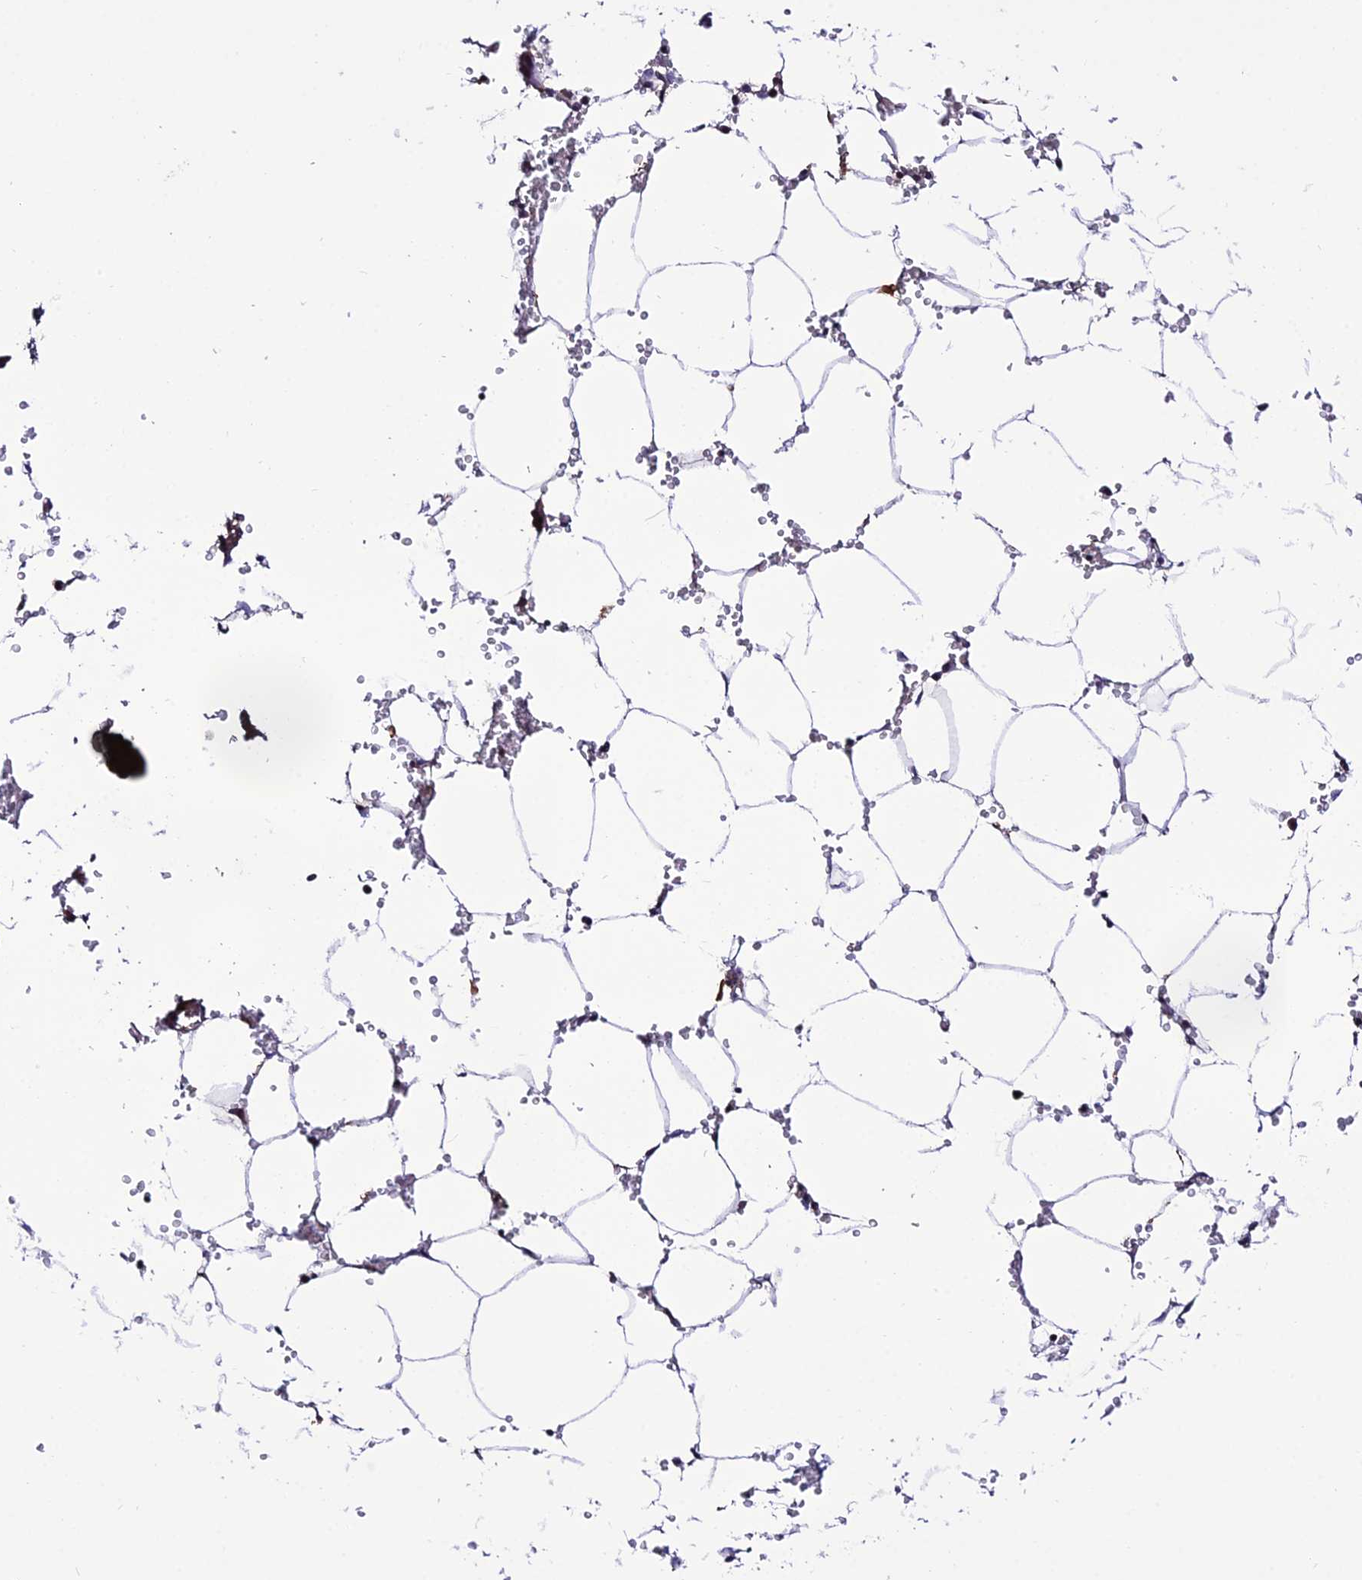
{"staining": {"intensity": "weak", "quantity": "<25%", "location": "cytoplasmic/membranous"}, "tissue": "bone marrow", "cell_type": "Hematopoietic cells", "image_type": "normal", "snomed": [{"axis": "morphology", "description": "Normal tissue, NOS"}, {"axis": "topography", "description": "Bone marrow"}], "caption": "Immunohistochemistry (IHC) of normal bone marrow reveals no staining in hematopoietic cells.", "gene": "DEFB132", "patient": {"sex": "male", "age": 70}}